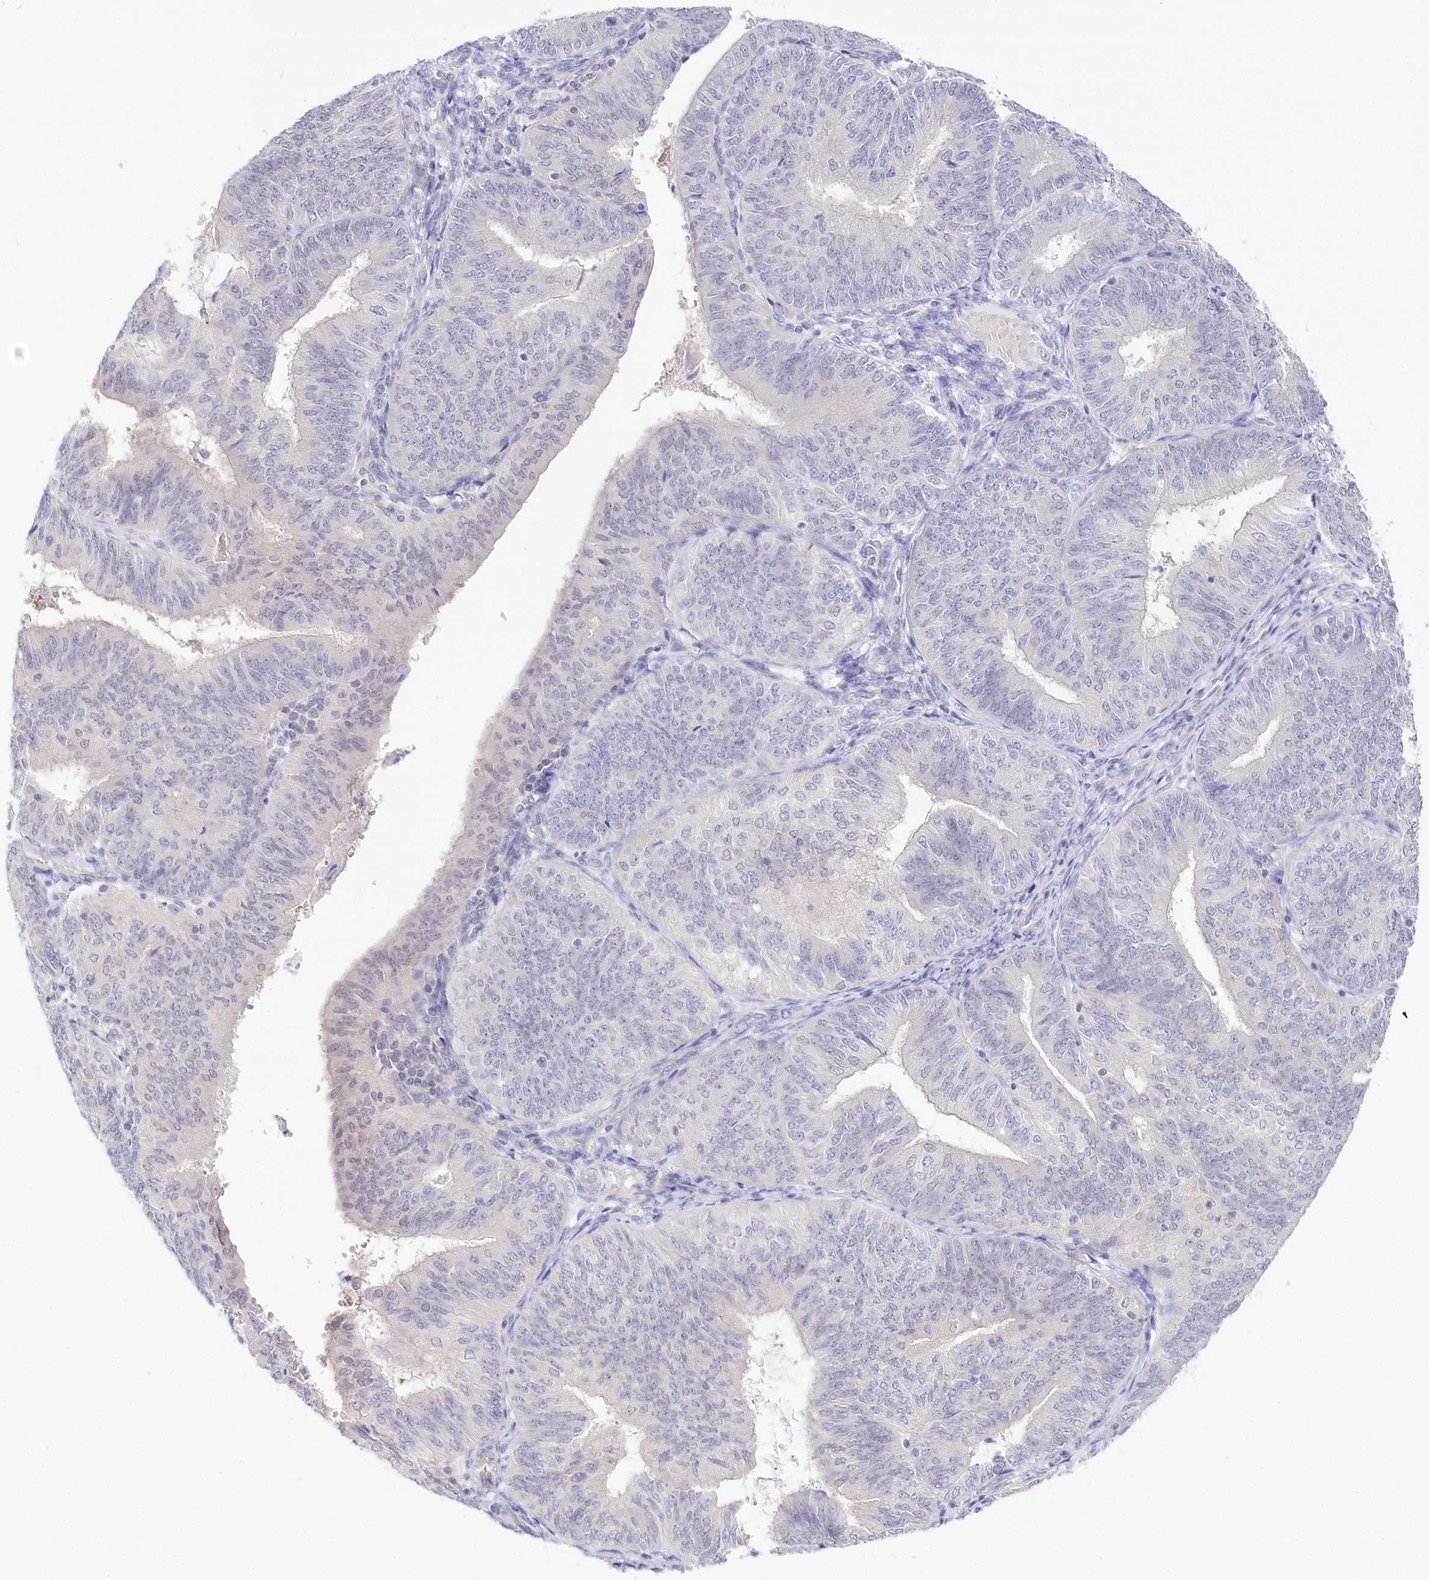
{"staining": {"intensity": "negative", "quantity": "none", "location": "none"}, "tissue": "endometrial cancer", "cell_type": "Tumor cells", "image_type": "cancer", "snomed": [{"axis": "morphology", "description": "Adenocarcinoma, NOS"}, {"axis": "topography", "description": "Endometrium"}], "caption": "The histopathology image reveals no staining of tumor cells in adenocarcinoma (endometrial). The staining was performed using DAB to visualize the protein expression in brown, while the nuclei were stained in blue with hematoxylin (Magnification: 20x).", "gene": "UBA6", "patient": {"sex": "female", "age": 58}}